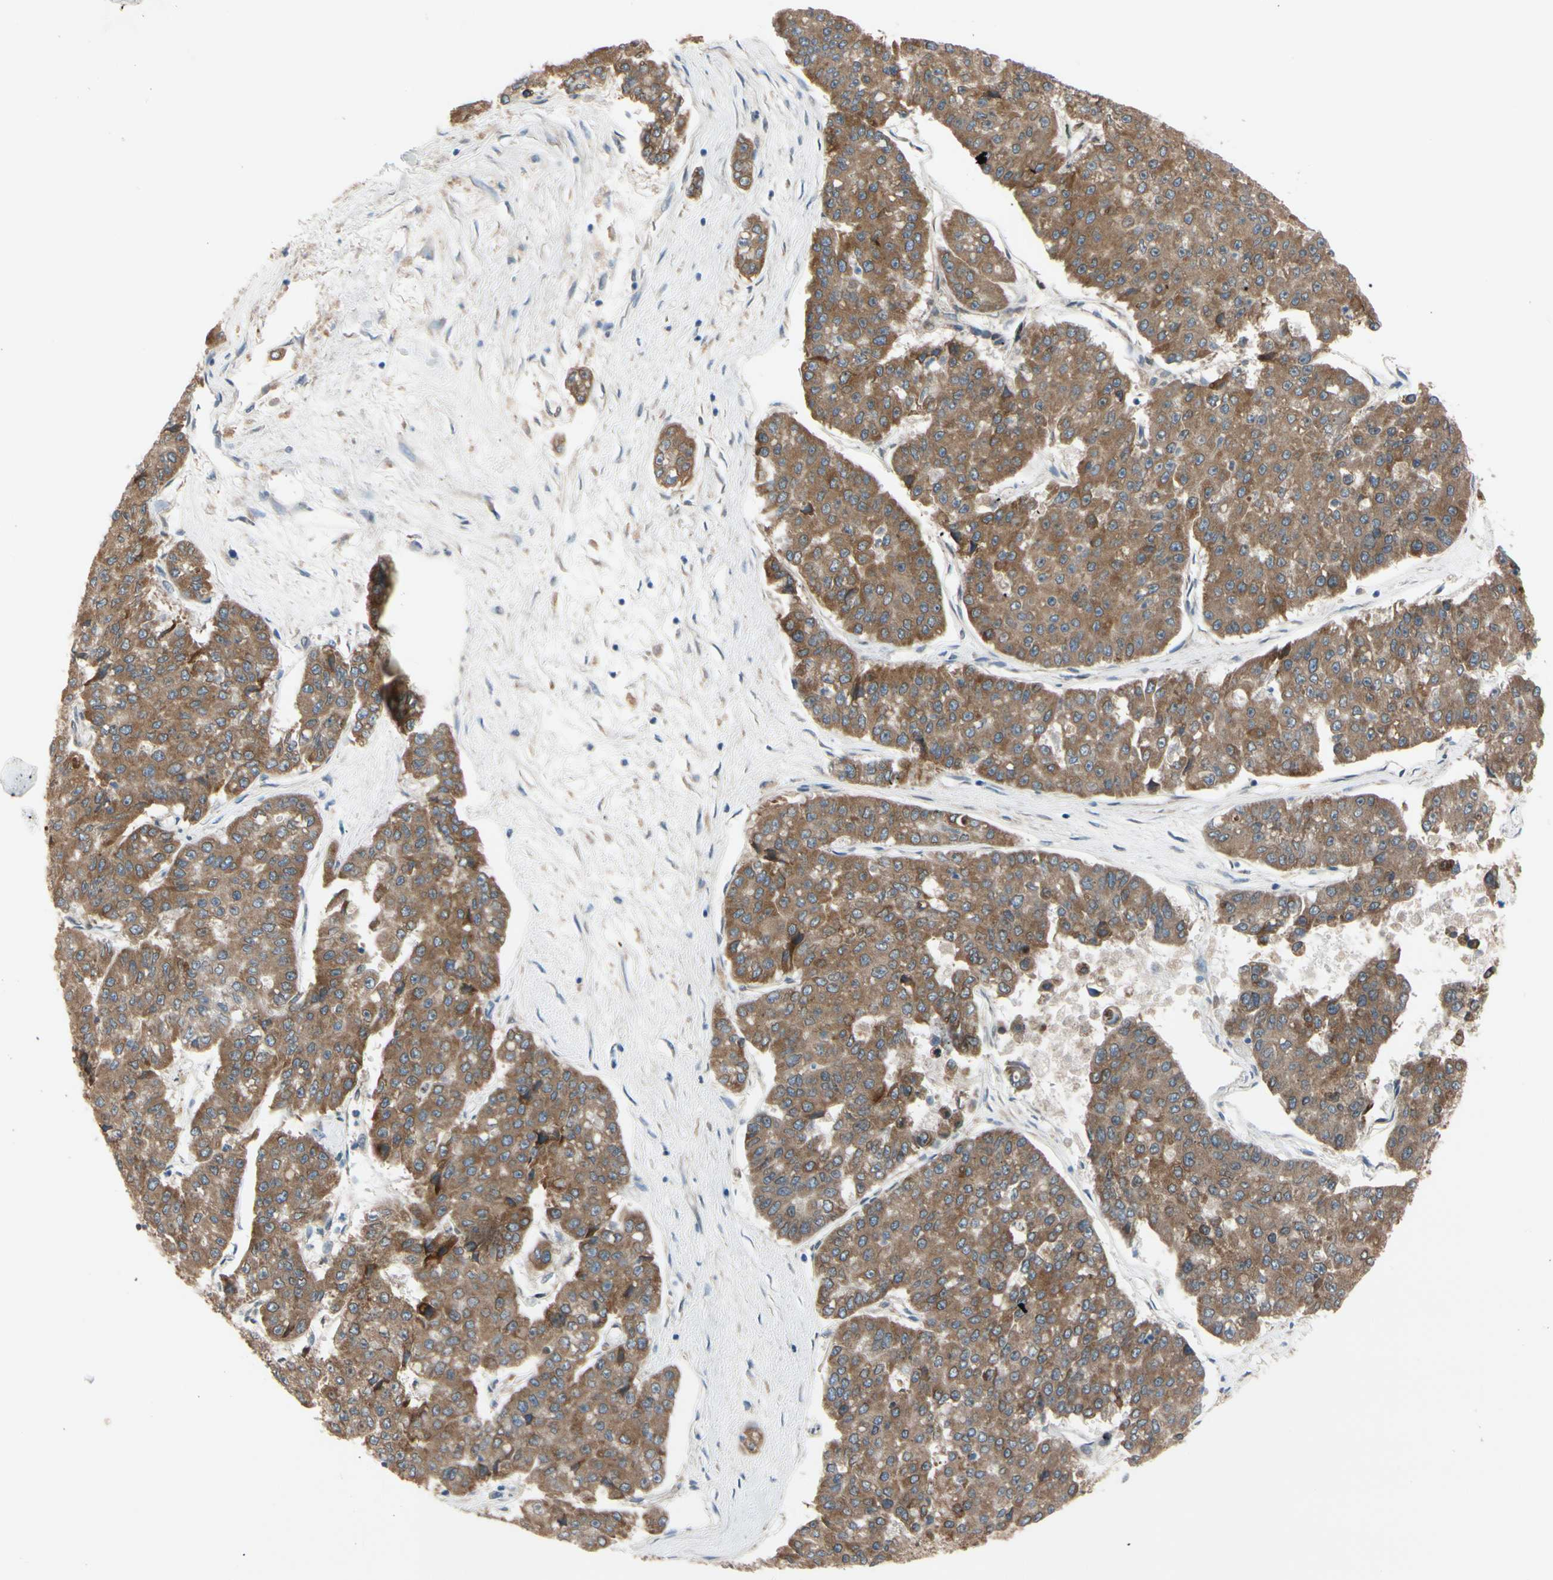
{"staining": {"intensity": "moderate", "quantity": ">75%", "location": "cytoplasmic/membranous"}, "tissue": "pancreatic cancer", "cell_type": "Tumor cells", "image_type": "cancer", "snomed": [{"axis": "morphology", "description": "Adenocarcinoma, NOS"}, {"axis": "topography", "description": "Pancreas"}], "caption": "Immunohistochemical staining of pancreatic cancer shows medium levels of moderate cytoplasmic/membranous positivity in about >75% of tumor cells.", "gene": "PRXL2A", "patient": {"sex": "male", "age": 50}}